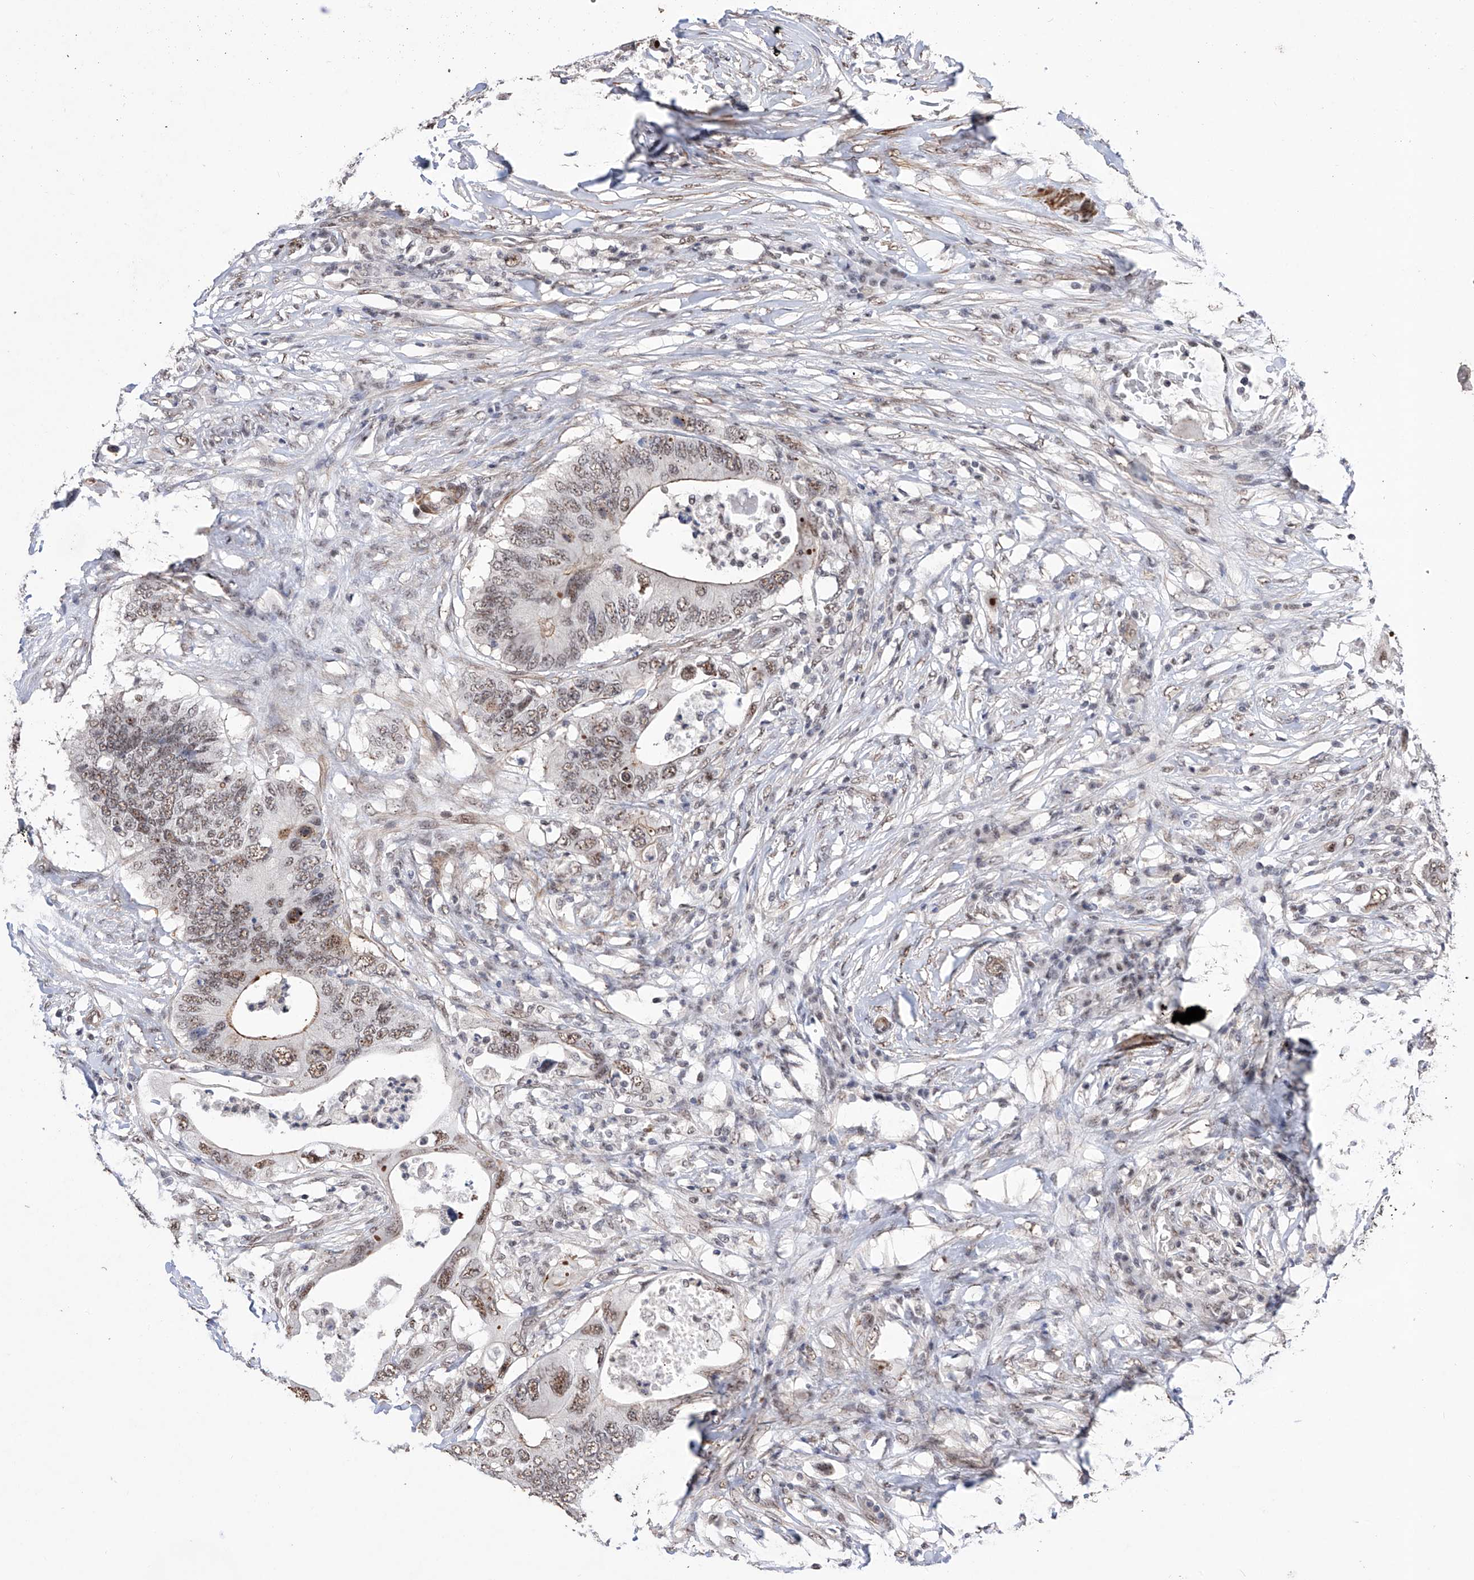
{"staining": {"intensity": "moderate", "quantity": "25%-75%", "location": "cytoplasmic/membranous,nuclear"}, "tissue": "colorectal cancer", "cell_type": "Tumor cells", "image_type": "cancer", "snomed": [{"axis": "morphology", "description": "Adenocarcinoma, NOS"}, {"axis": "topography", "description": "Colon"}], "caption": "About 25%-75% of tumor cells in colorectal cancer reveal moderate cytoplasmic/membranous and nuclear protein staining as visualized by brown immunohistochemical staining.", "gene": "NFATC4", "patient": {"sex": "male", "age": 71}}